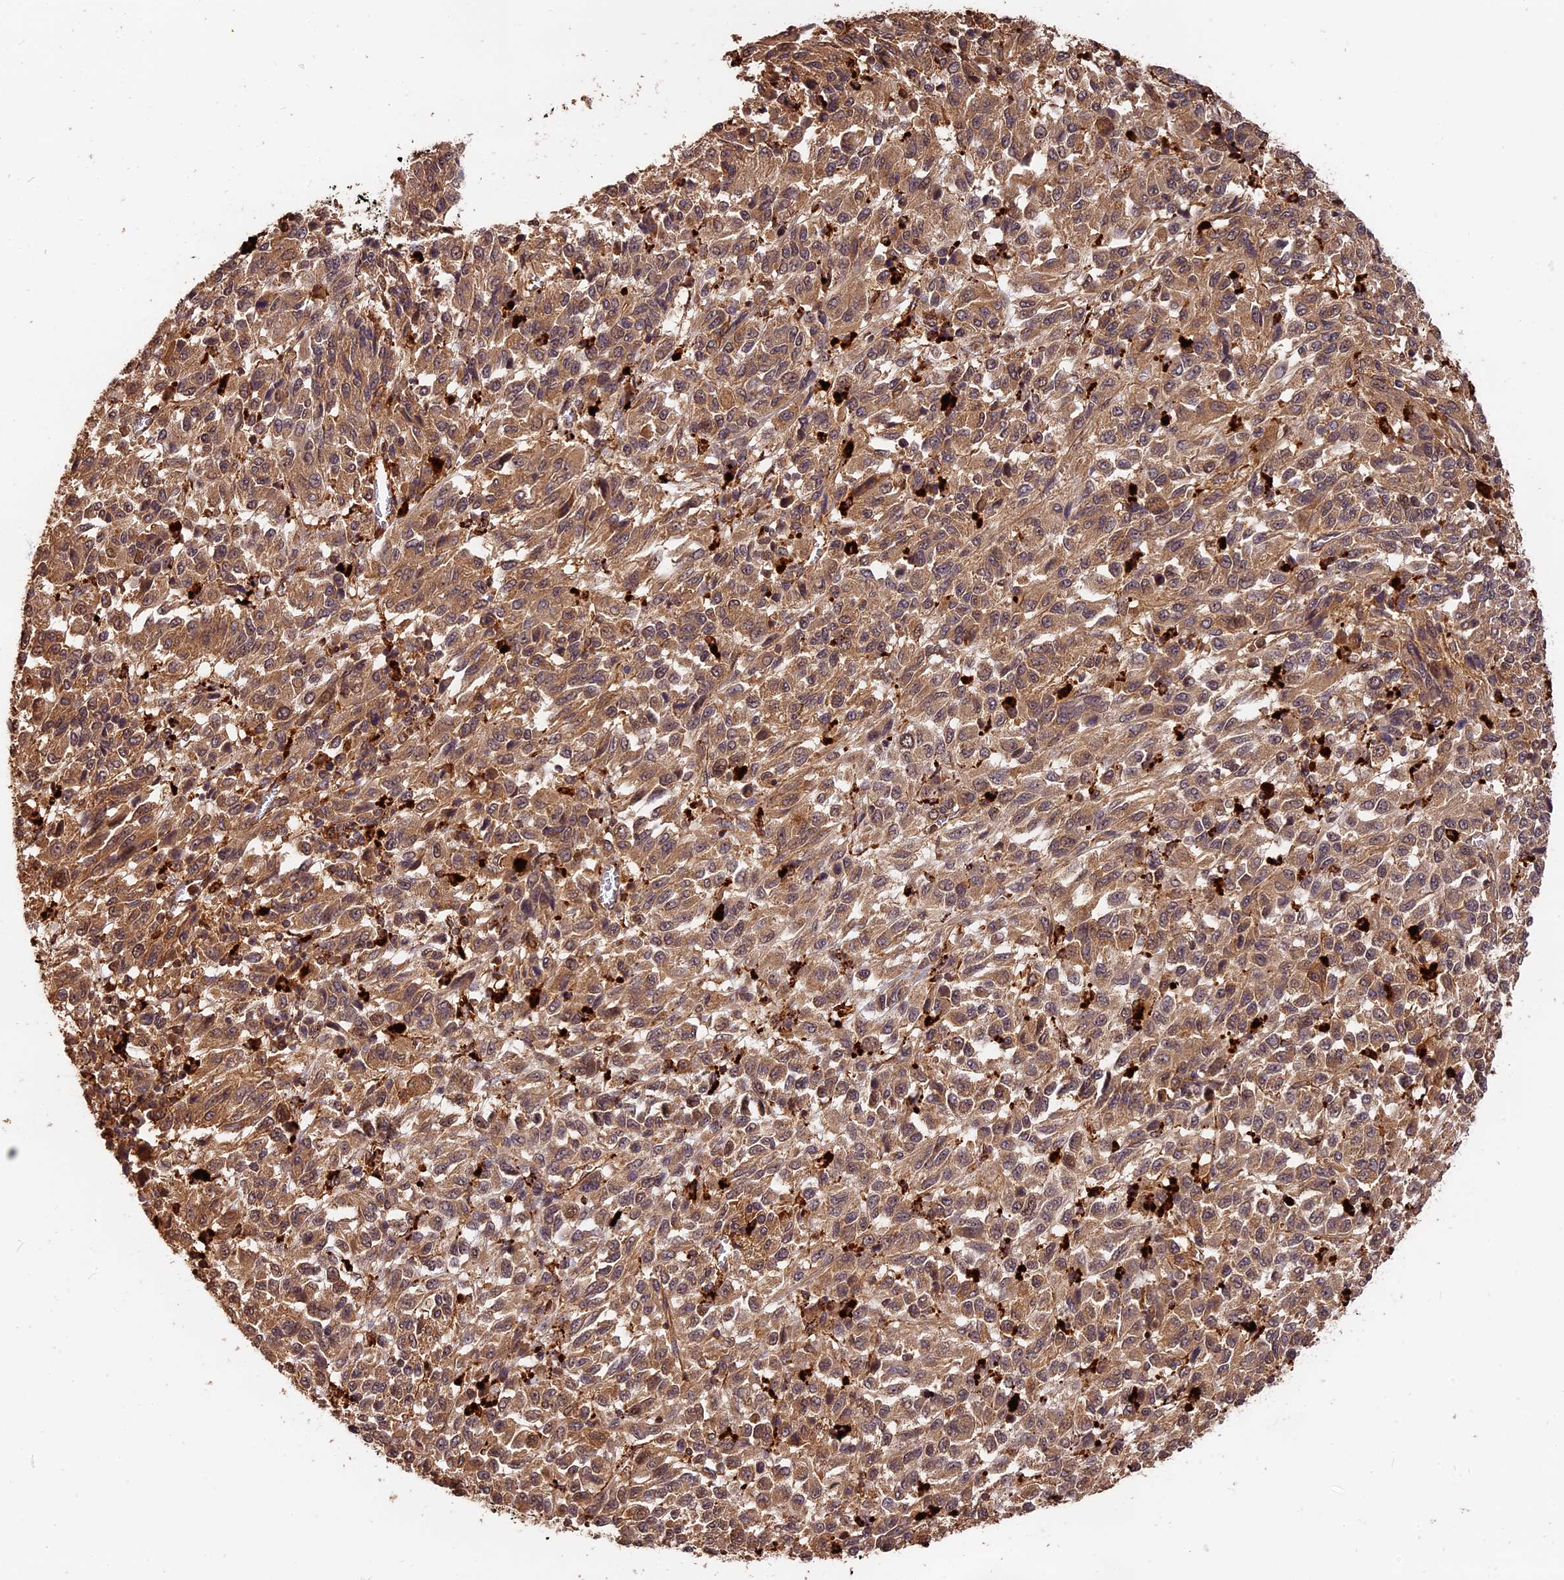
{"staining": {"intensity": "moderate", "quantity": ">75%", "location": "cytoplasmic/membranous"}, "tissue": "melanoma", "cell_type": "Tumor cells", "image_type": "cancer", "snomed": [{"axis": "morphology", "description": "Malignant melanoma, Metastatic site"}, {"axis": "topography", "description": "Lung"}], "caption": "Tumor cells show moderate cytoplasmic/membranous expression in about >75% of cells in melanoma.", "gene": "MMP15", "patient": {"sex": "male", "age": 64}}